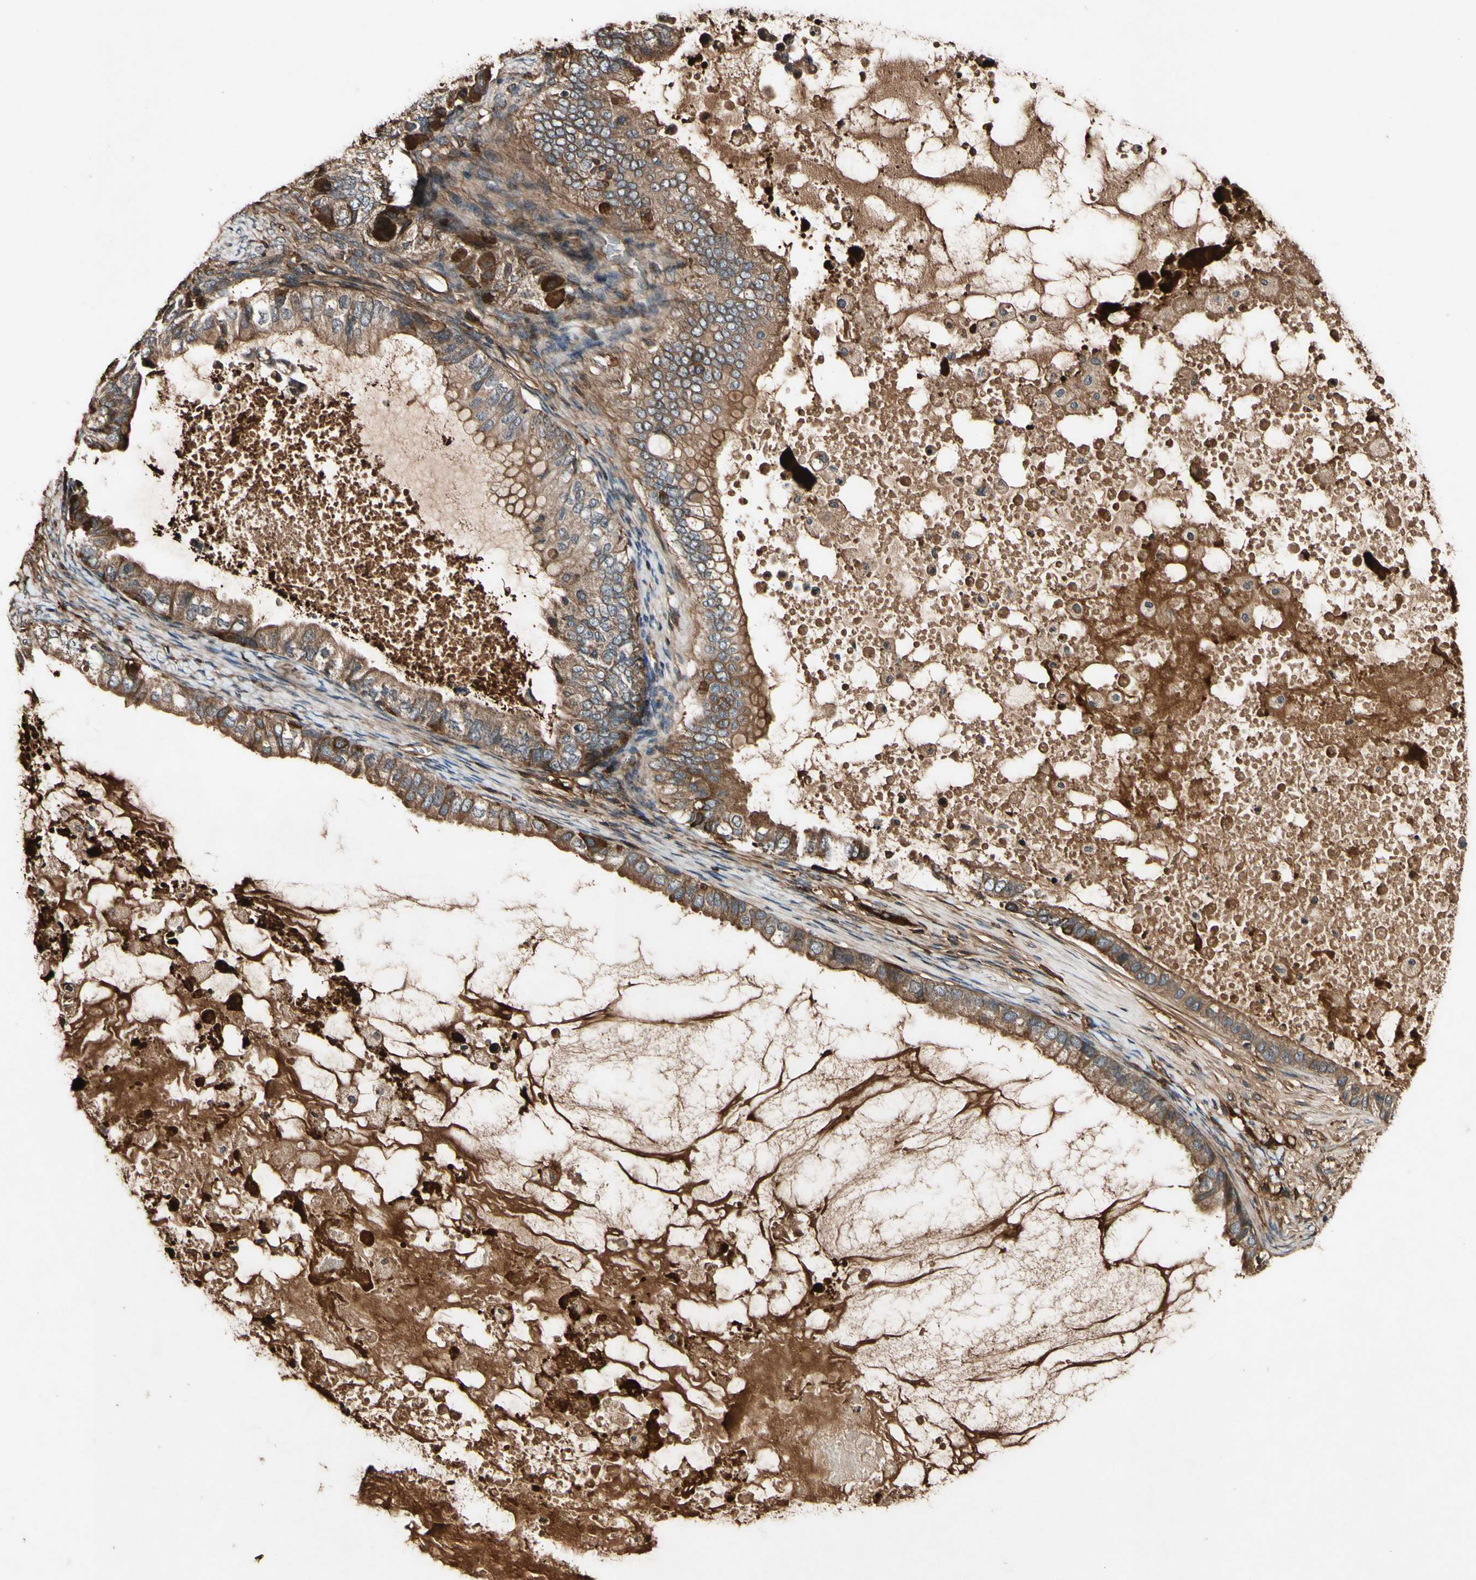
{"staining": {"intensity": "moderate", "quantity": ">75%", "location": "cytoplasmic/membranous"}, "tissue": "ovarian cancer", "cell_type": "Tumor cells", "image_type": "cancer", "snomed": [{"axis": "morphology", "description": "Cystadenocarcinoma, mucinous, NOS"}, {"axis": "topography", "description": "Ovary"}], "caption": "High-magnification brightfield microscopy of ovarian mucinous cystadenocarcinoma stained with DAB (3,3'-diaminobenzidine) (brown) and counterstained with hematoxylin (blue). tumor cells exhibit moderate cytoplasmic/membranous staining is appreciated in about>75% of cells.", "gene": "PLAT", "patient": {"sex": "female", "age": 80}}